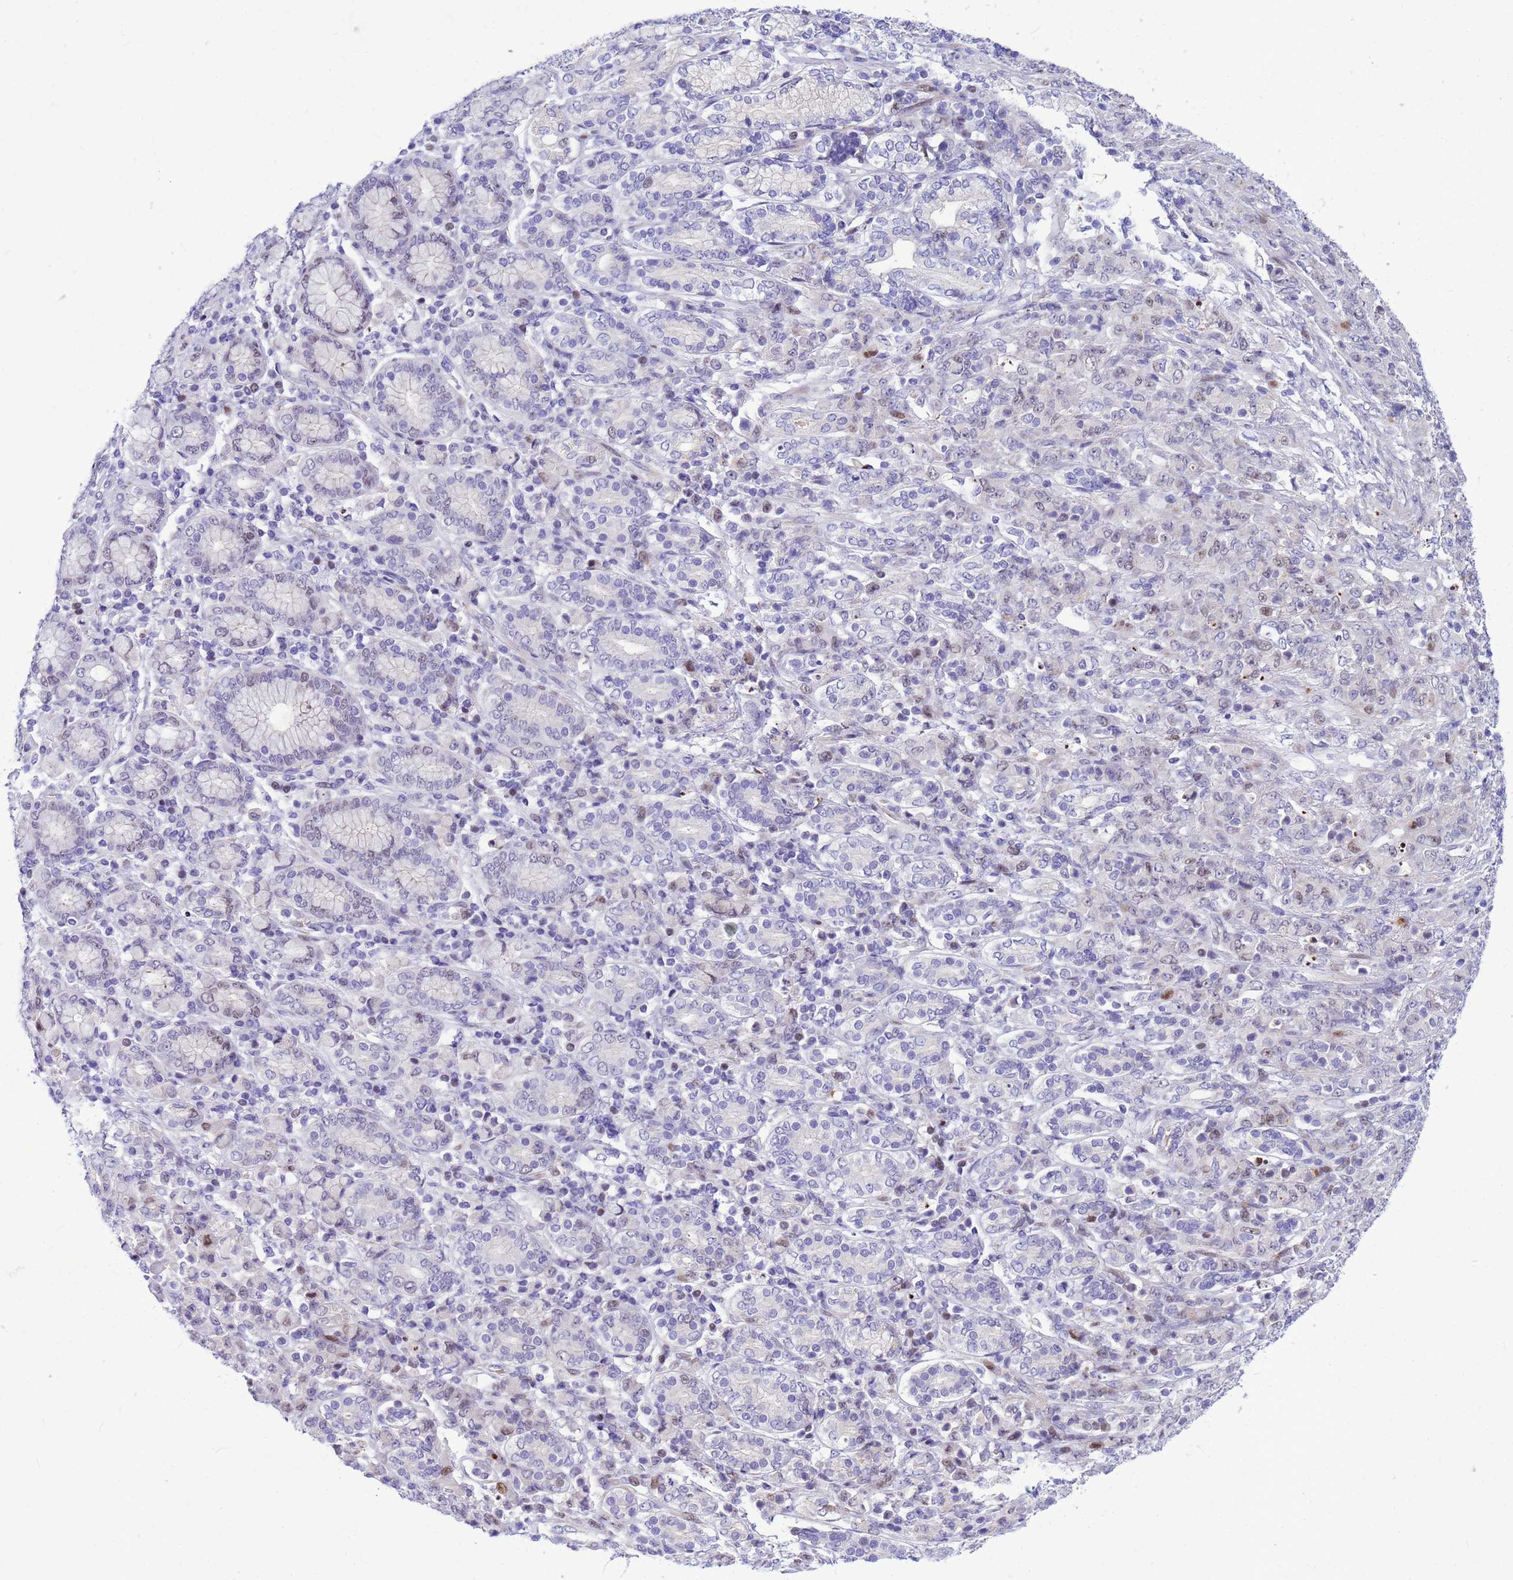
{"staining": {"intensity": "negative", "quantity": "none", "location": "none"}, "tissue": "stomach cancer", "cell_type": "Tumor cells", "image_type": "cancer", "snomed": [{"axis": "morphology", "description": "Adenocarcinoma, NOS"}, {"axis": "topography", "description": "Stomach"}], "caption": "IHC image of human stomach cancer stained for a protein (brown), which shows no positivity in tumor cells. The staining was performed using DAB to visualize the protein expression in brown, while the nuclei were stained in blue with hematoxylin (Magnification: 20x).", "gene": "ADAMTS7", "patient": {"sex": "female", "age": 79}}